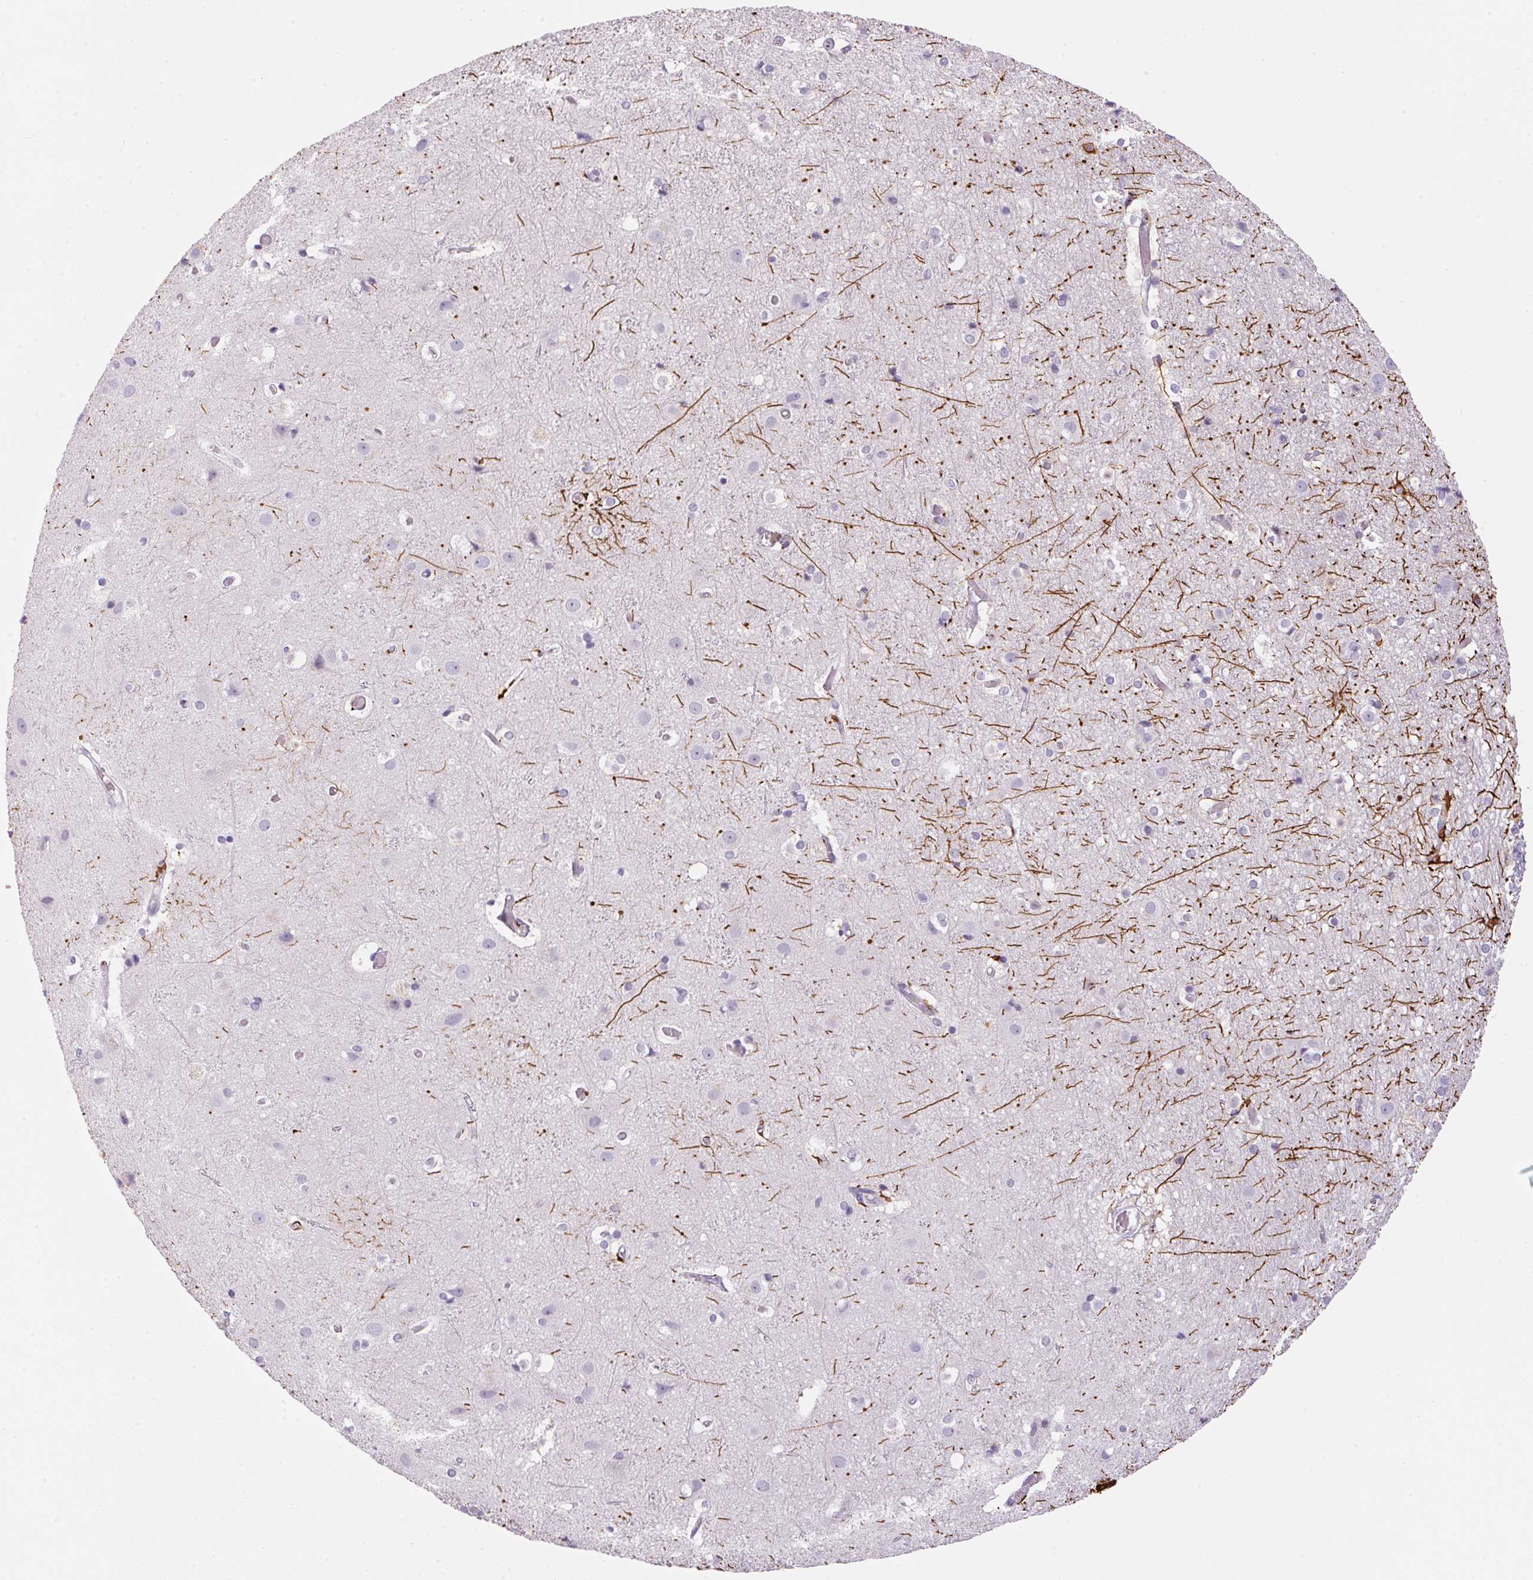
{"staining": {"intensity": "negative", "quantity": "none", "location": "none"}, "tissue": "cerebral cortex", "cell_type": "Endothelial cells", "image_type": "normal", "snomed": [{"axis": "morphology", "description": "Normal tissue, NOS"}, {"axis": "topography", "description": "Cerebral cortex"}], "caption": "High power microscopy photomicrograph of an immunohistochemistry photomicrograph of unremarkable cerebral cortex, revealing no significant positivity in endothelial cells. (DAB (3,3'-diaminobenzidine) immunohistochemistry, high magnification).", "gene": "ECPAS", "patient": {"sex": "female", "age": 52}}